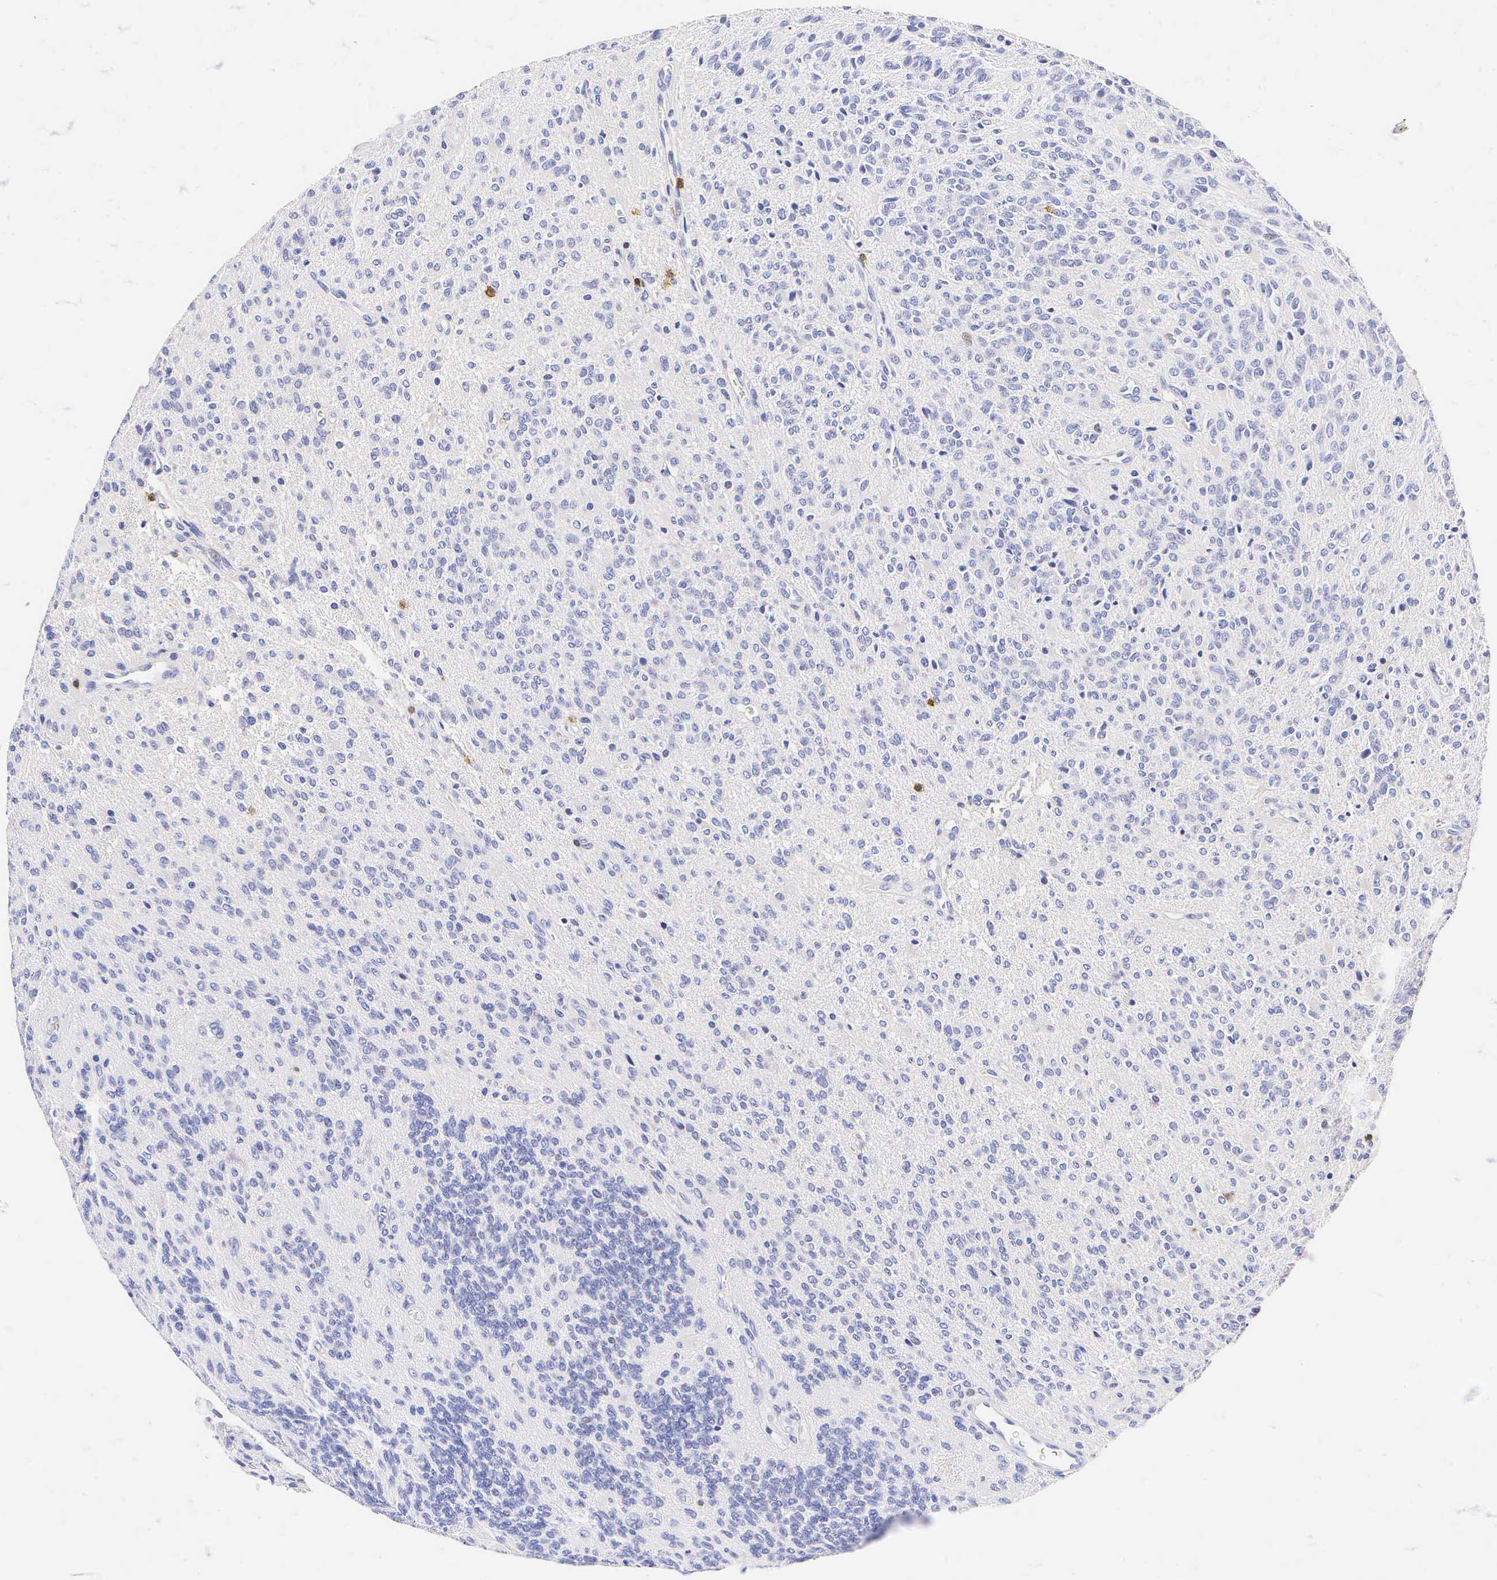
{"staining": {"intensity": "negative", "quantity": "none", "location": "none"}, "tissue": "glioma", "cell_type": "Tumor cells", "image_type": "cancer", "snomed": [{"axis": "morphology", "description": "Glioma, malignant, Low grade"}, {"axis": "topography", "description": "Brain"}], "caption": "Photomicrograph shows no protein positivity in tumor cells of glioma tissue.", "gene": "CD3E", "patient": {"sex": "female", "age": 15}}